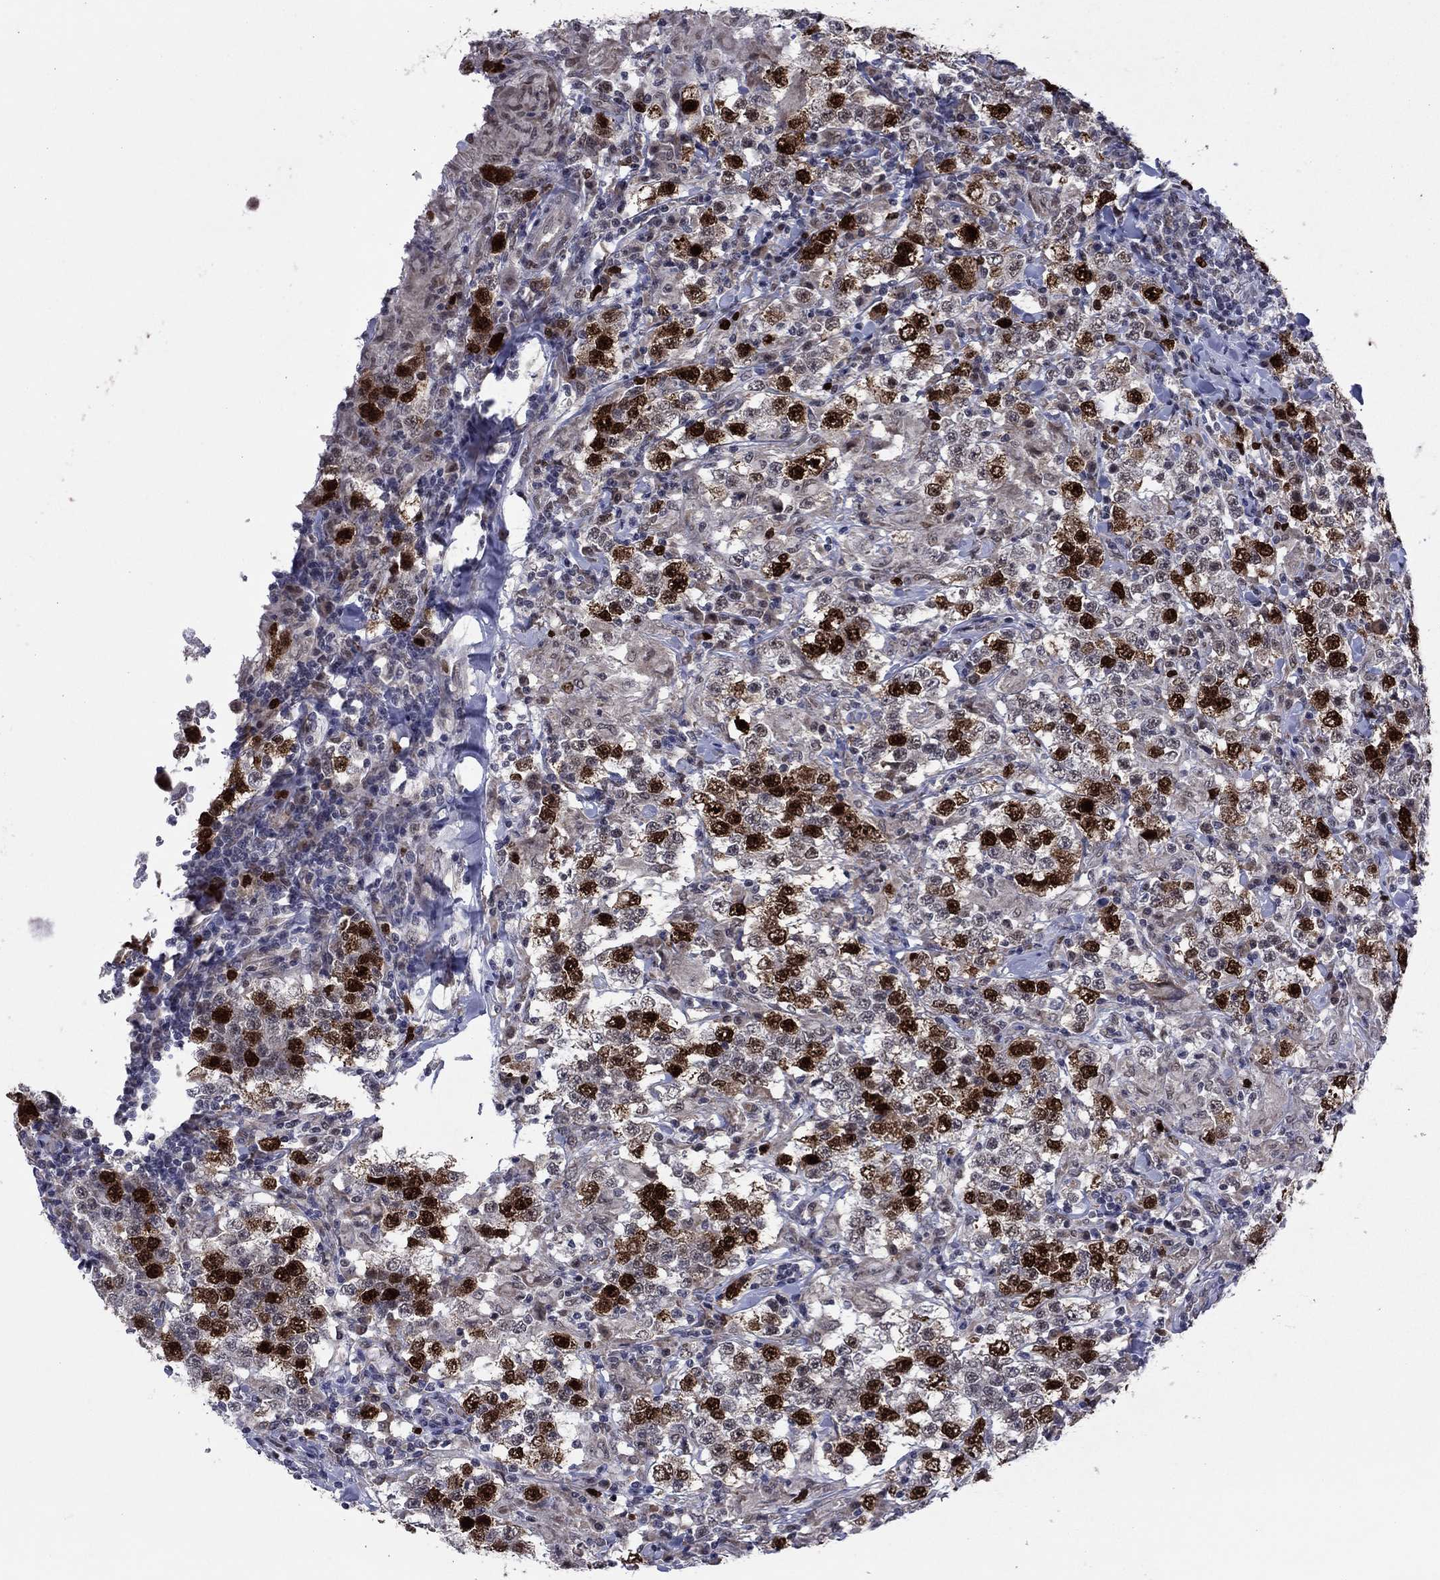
{"staining": {"intensity": "strong", "quantity": "25%-75%", "location": "nuclear"}, "tissue": "testis cancer", "cell_type": "Tumor cells", "image_type": "cancer", "snomed": [{"axis": "morphology", "description": "Seminoma, NOS"}, {"axis": "morphology", "description": "Carcinoma, Embryonal, NOS"}, {"axis": "topography", "description": "Testis"}], "caption": "DAB immunohistochemical staining of human testis cancer (embryonal carcinoma) shows strong nuclear protein staining in about 25%-75% of tumor cells.", "gene": "CDCA5", "patient": {"sex": "male", "age": 41}}